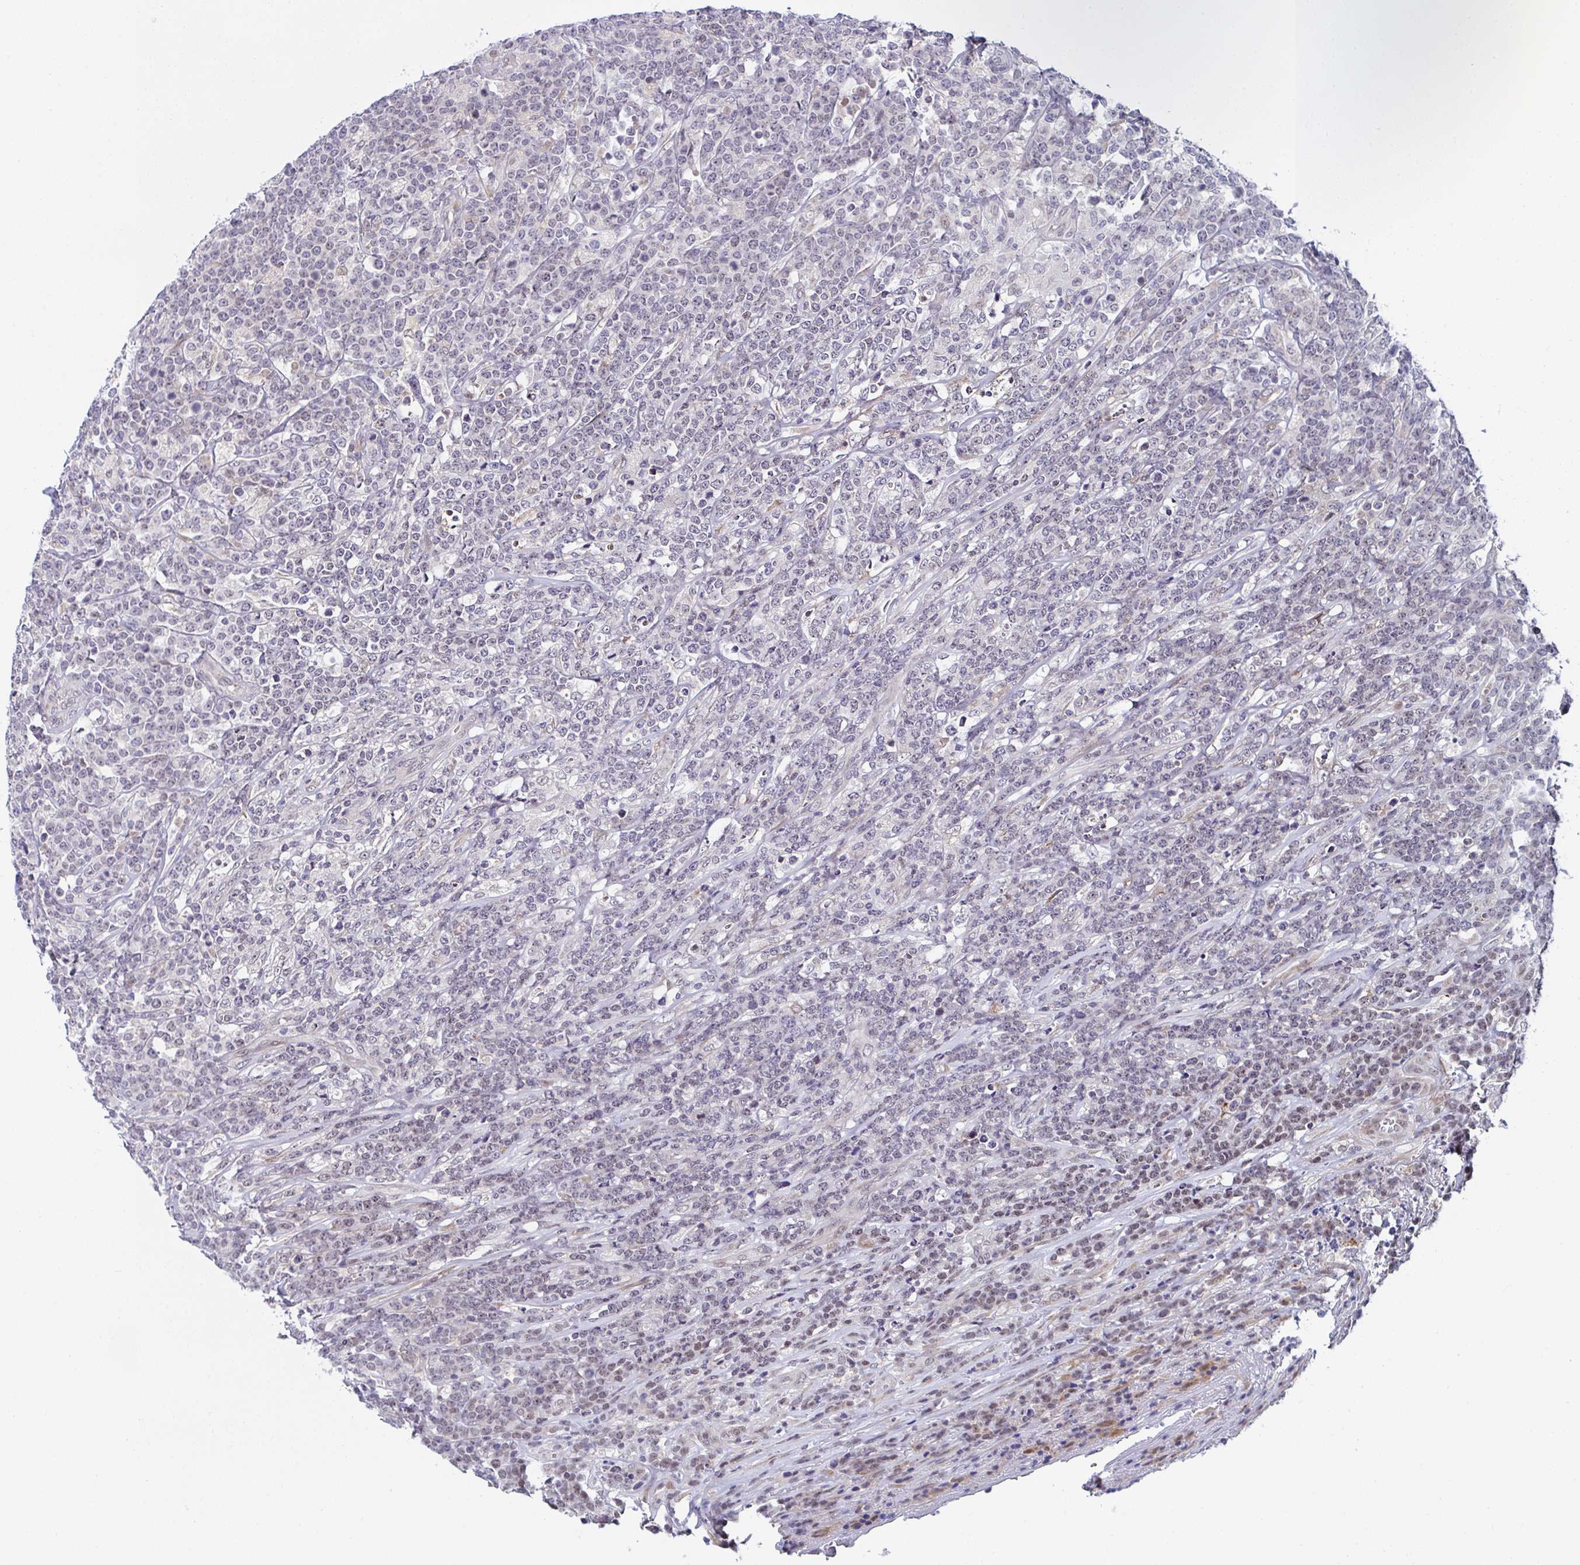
{"staining": {"intensity": "weak", "quantity": "<25%", "location": "nuclear"}, "tissue": "lymphoma", "cell_type": "Tumor cells", "image_type": "cancer", "snomed": [{"axis": "morphology", "description": "Malignant lymphoma, non-Hodgkin's type, High grade"}, {"axis": "topography", "description": "Small intestine"}], "caption": "High magnification brightfield microscopy of lymphoma stained with DAB (3,3'-diaminobenzidine) (brown) and counterstained with hematoxylin (blue): tumor cells show no significant expression.", "gene": "RBM18", "patient": {"sex": "male", "age": 8}}